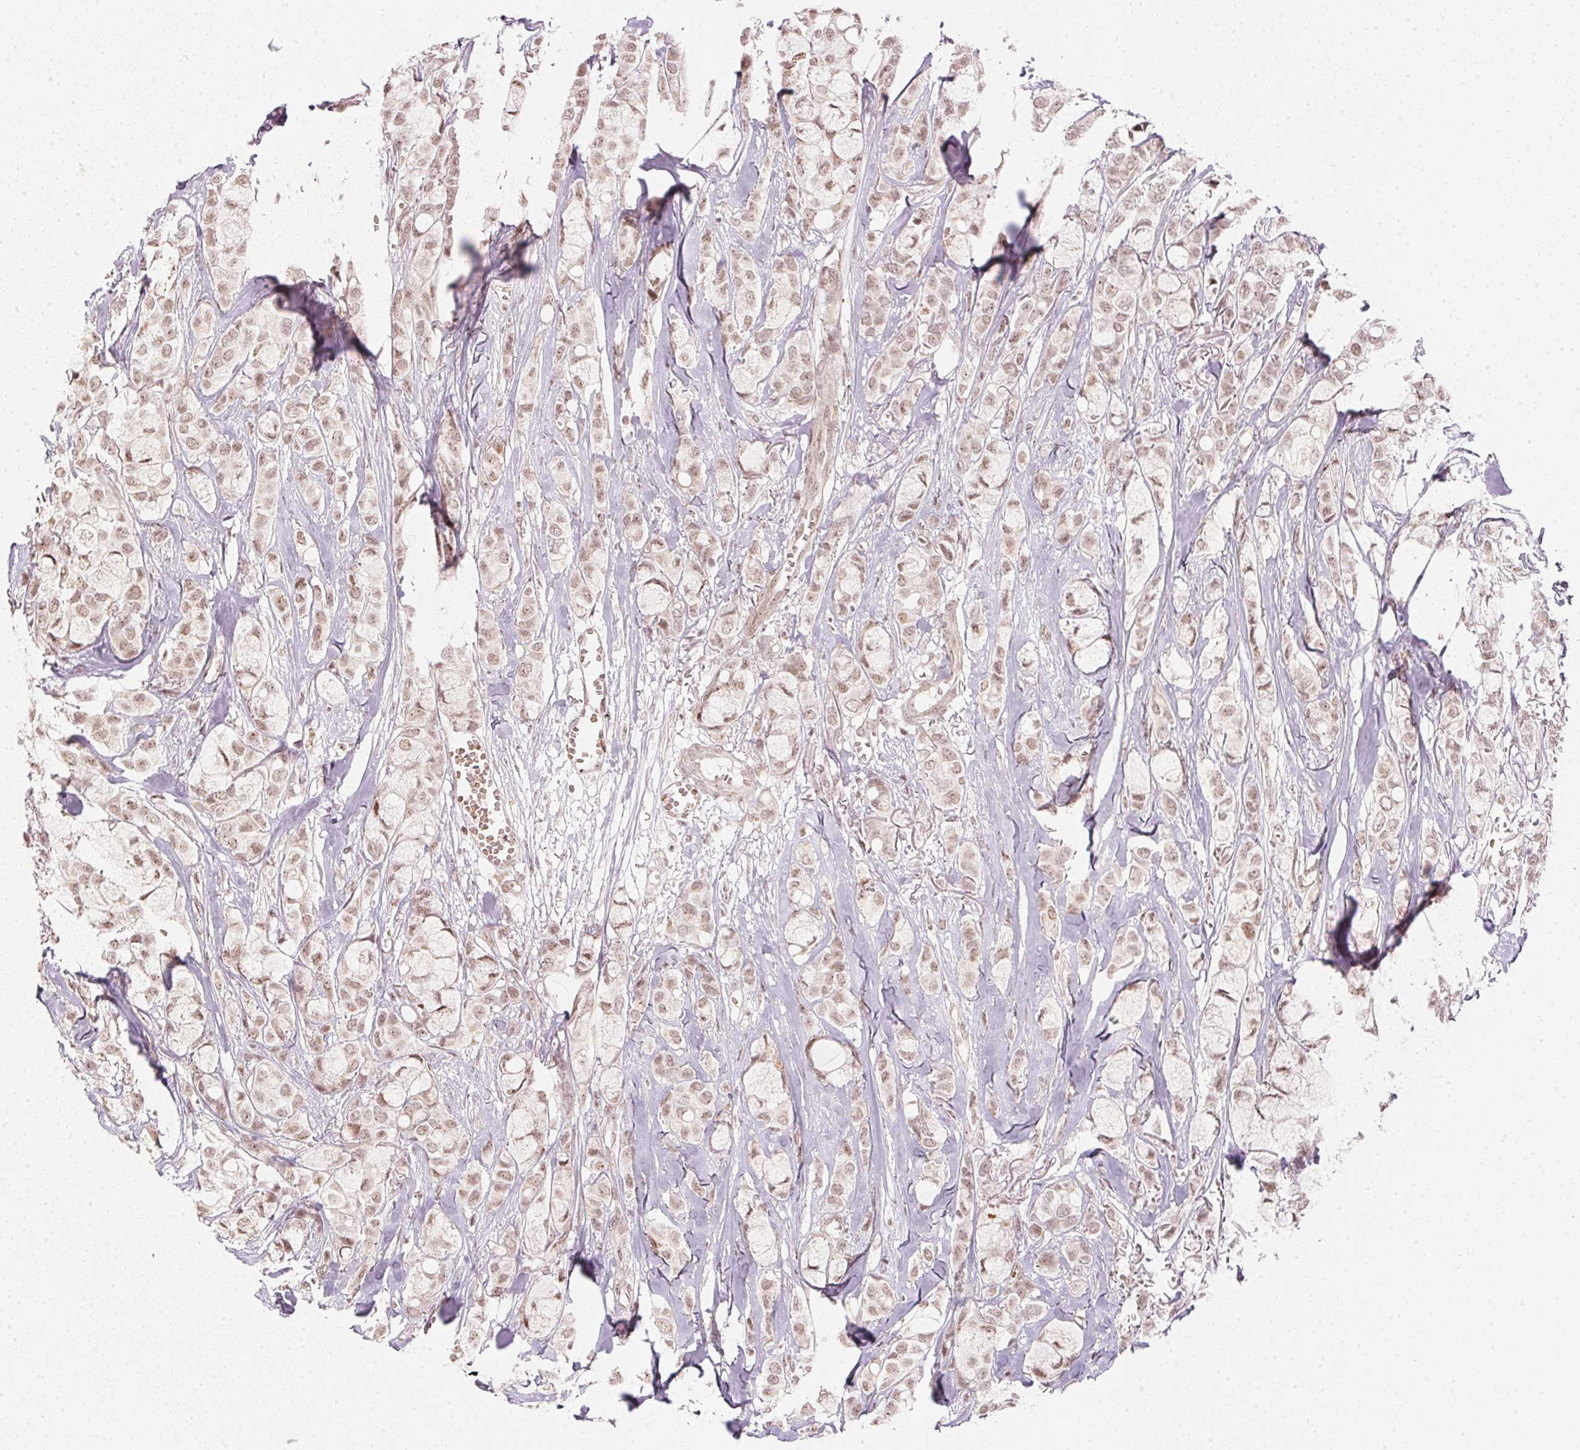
{"staining": {"intensity": "weak", "quantity": ">75%", "location": "nuclear"}, "tissue": "breast cancer", "cell_type": "Tumor cells", "image_type": "cancer", "snomed": [{"axis": "morphology", "description": "Duct carcinoma"}, {"axis": "topography", "description": "Breast"}], "caption": "Breast cancer stained for a protein displays weak nuclear positivity in tumor cells. The protein of interest is shown in brown color, while the nuclei are stained blue.", "gene": "KAT6A", "patient": {"sex": "female", "age": 85}}